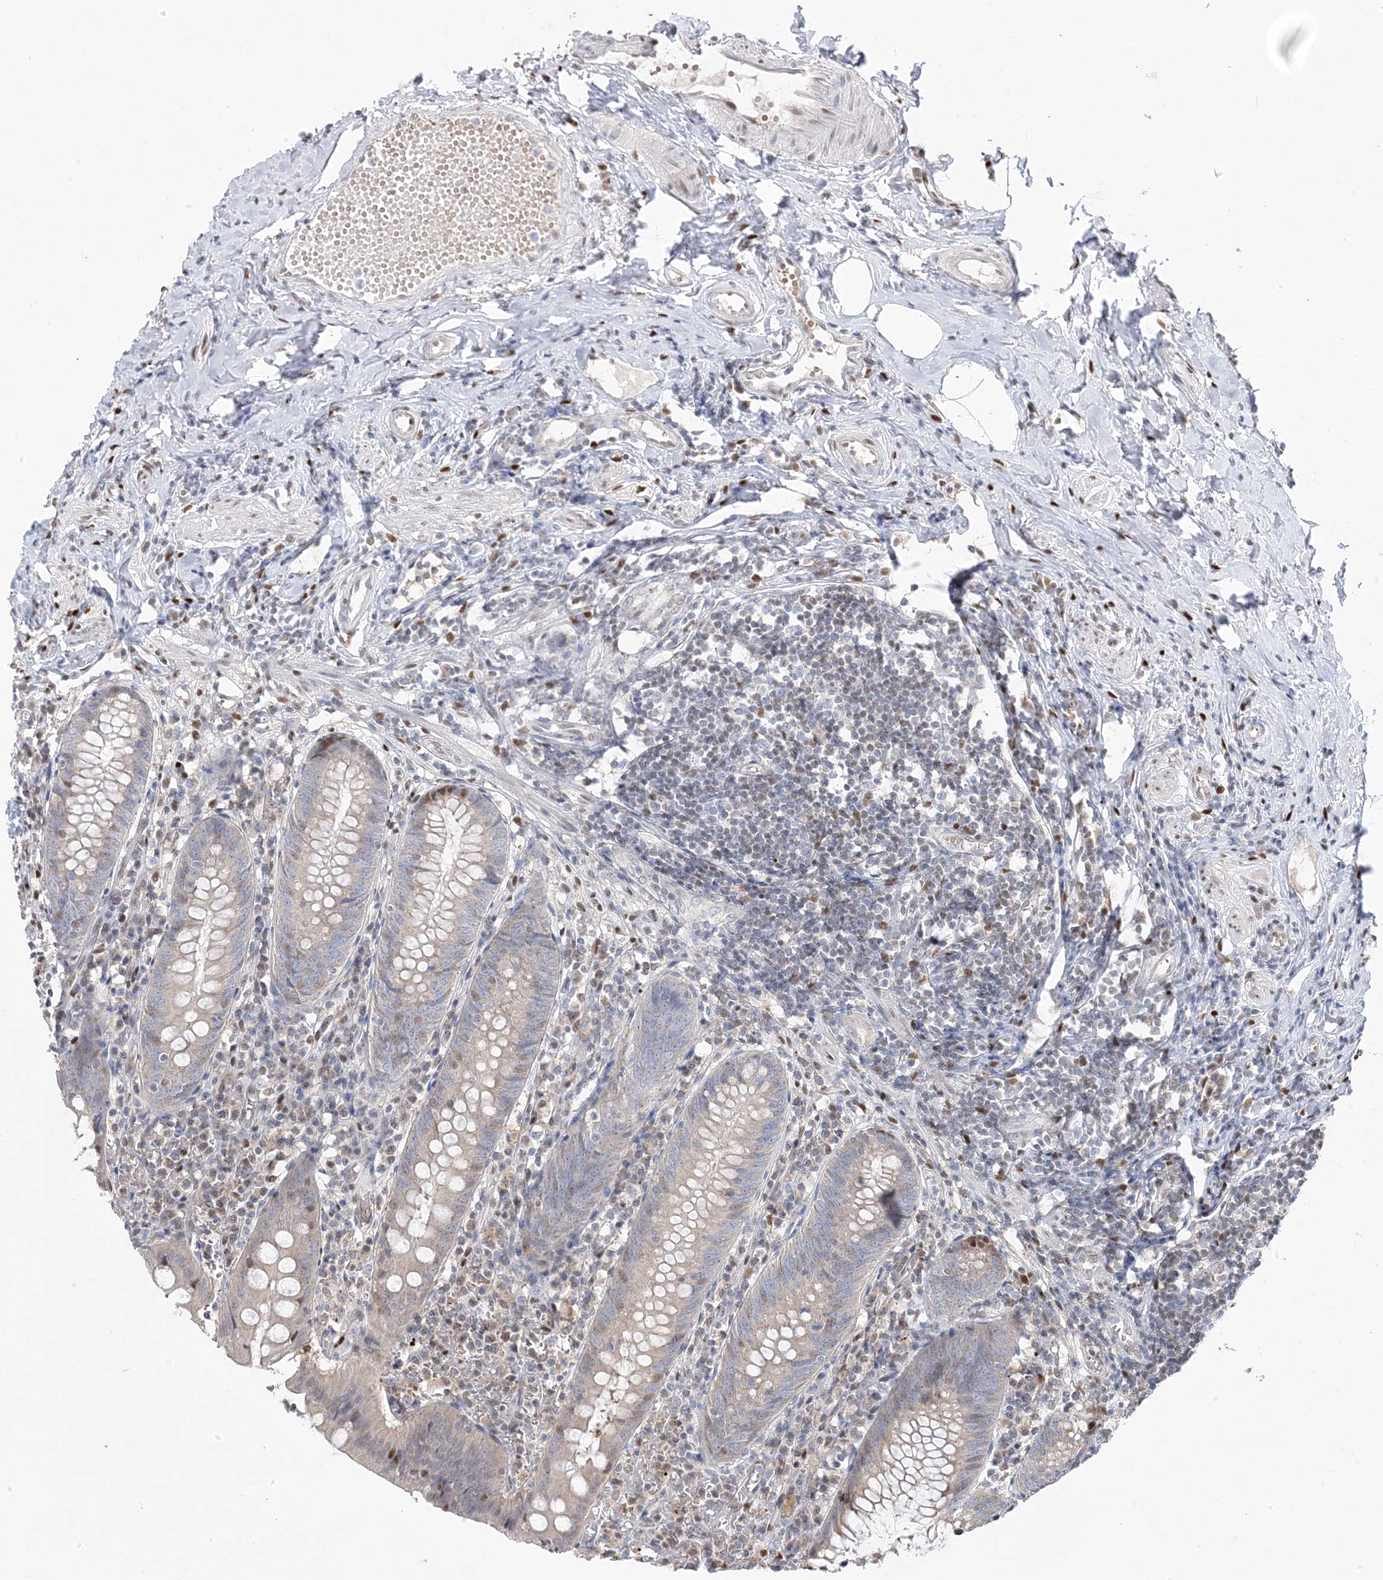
{"staining": {"intensity": "weak", "quantity": "<25%", "location": "cytoplasmic/membranous"}, "tissue": "appendix", "cell_type": "Glandular cells", "image_type": "normal", "snomed": [{"axis": "morphology", "description": "Normal tissue, NOS"}, {"axis": "topography", "description": "Appendix"}], "caption": "Glandular cells show no significant protein positivity in normal appendix. (DAB (3,3'-diaminobenzidine) immunohistochemistry (IHC), high magnification).", "gene": "PPOX", "patient": {"sex": "female", "age": 54}}